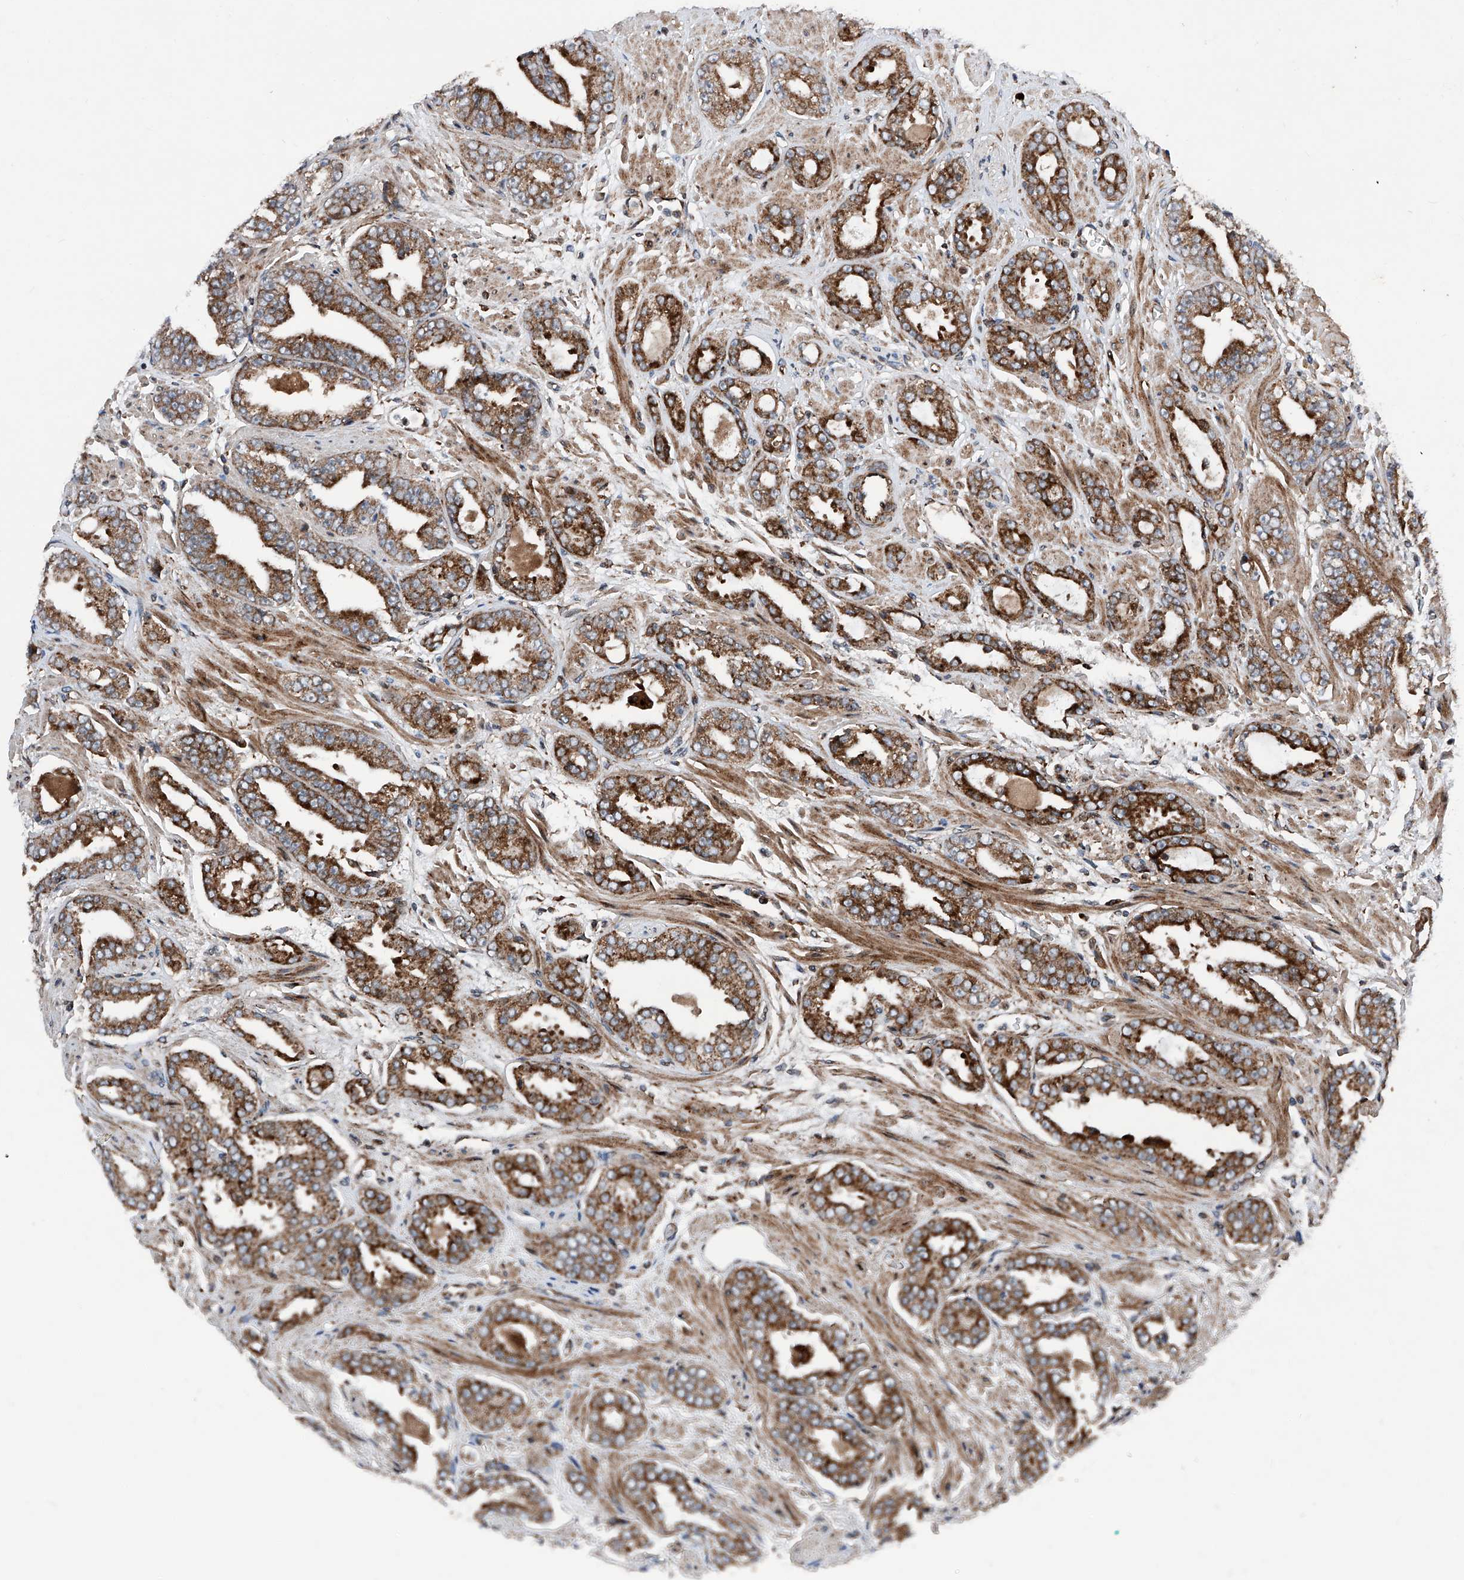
{"staining": {"intensity": "strong", "quantity": ">75%", "location": "cytoplasmic/membranous"}, "tissue": "prostate cancer", "cell_type": "Tumor cells", "image_type": "cancer", "snomed": [{"axis": "morphology", "description": "Adenocarcinoma, High grade"}, {"axis": "topography", "description": "Prostate"}], "caption": "A high amount of strong cytoplasmic/membranous expression is present in approximately >75% of tumor cells in adenocarcinoma (high-grade) (prostate) tissue.", "gene": "DAD1", "patient": {"sex": "male", "age": 71}}